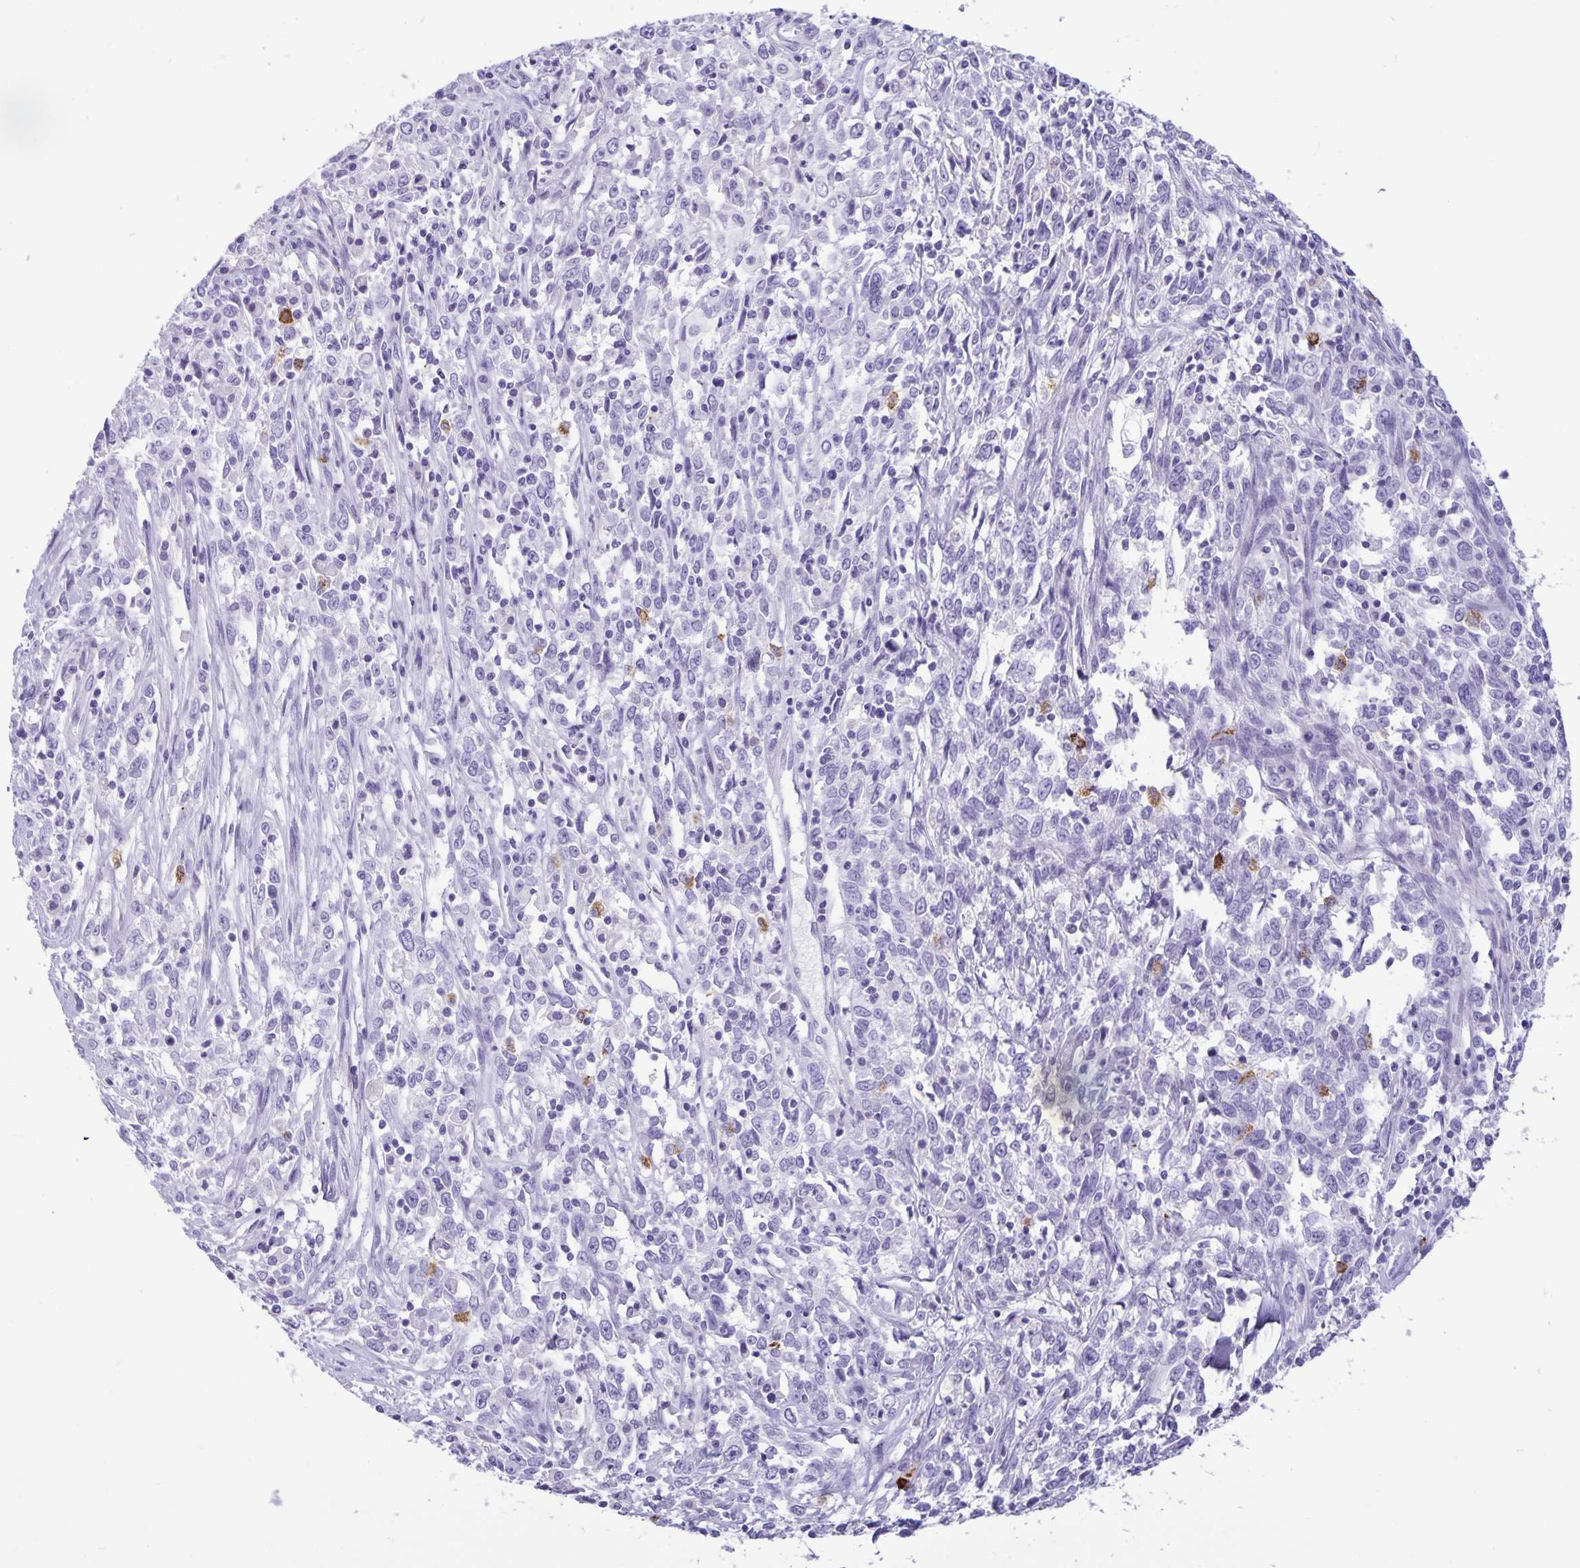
{"staining": {"intensity": "negative", "quantity": "none", "location": "none"}, "tissue": "cervical cancer", "cell_type": "Tumor cells", "image_type": "cancer", "snomed": [{"axis": "morphology", "description": "Adenocarcinoma, NOS"}, {"axis": "topography", "description": "Cervix"}], "caption": "DAB (3,3'-diaminobenzidine) immunohistochemical staining of human cervical cancer (adenocarcinoma) reveals no significant expression in tumor cells. (Immunohistochemistry, brightfield microscopy, high magnification).", "gene": "IBTK", "patient": {"sex": "female", "age": 40}}